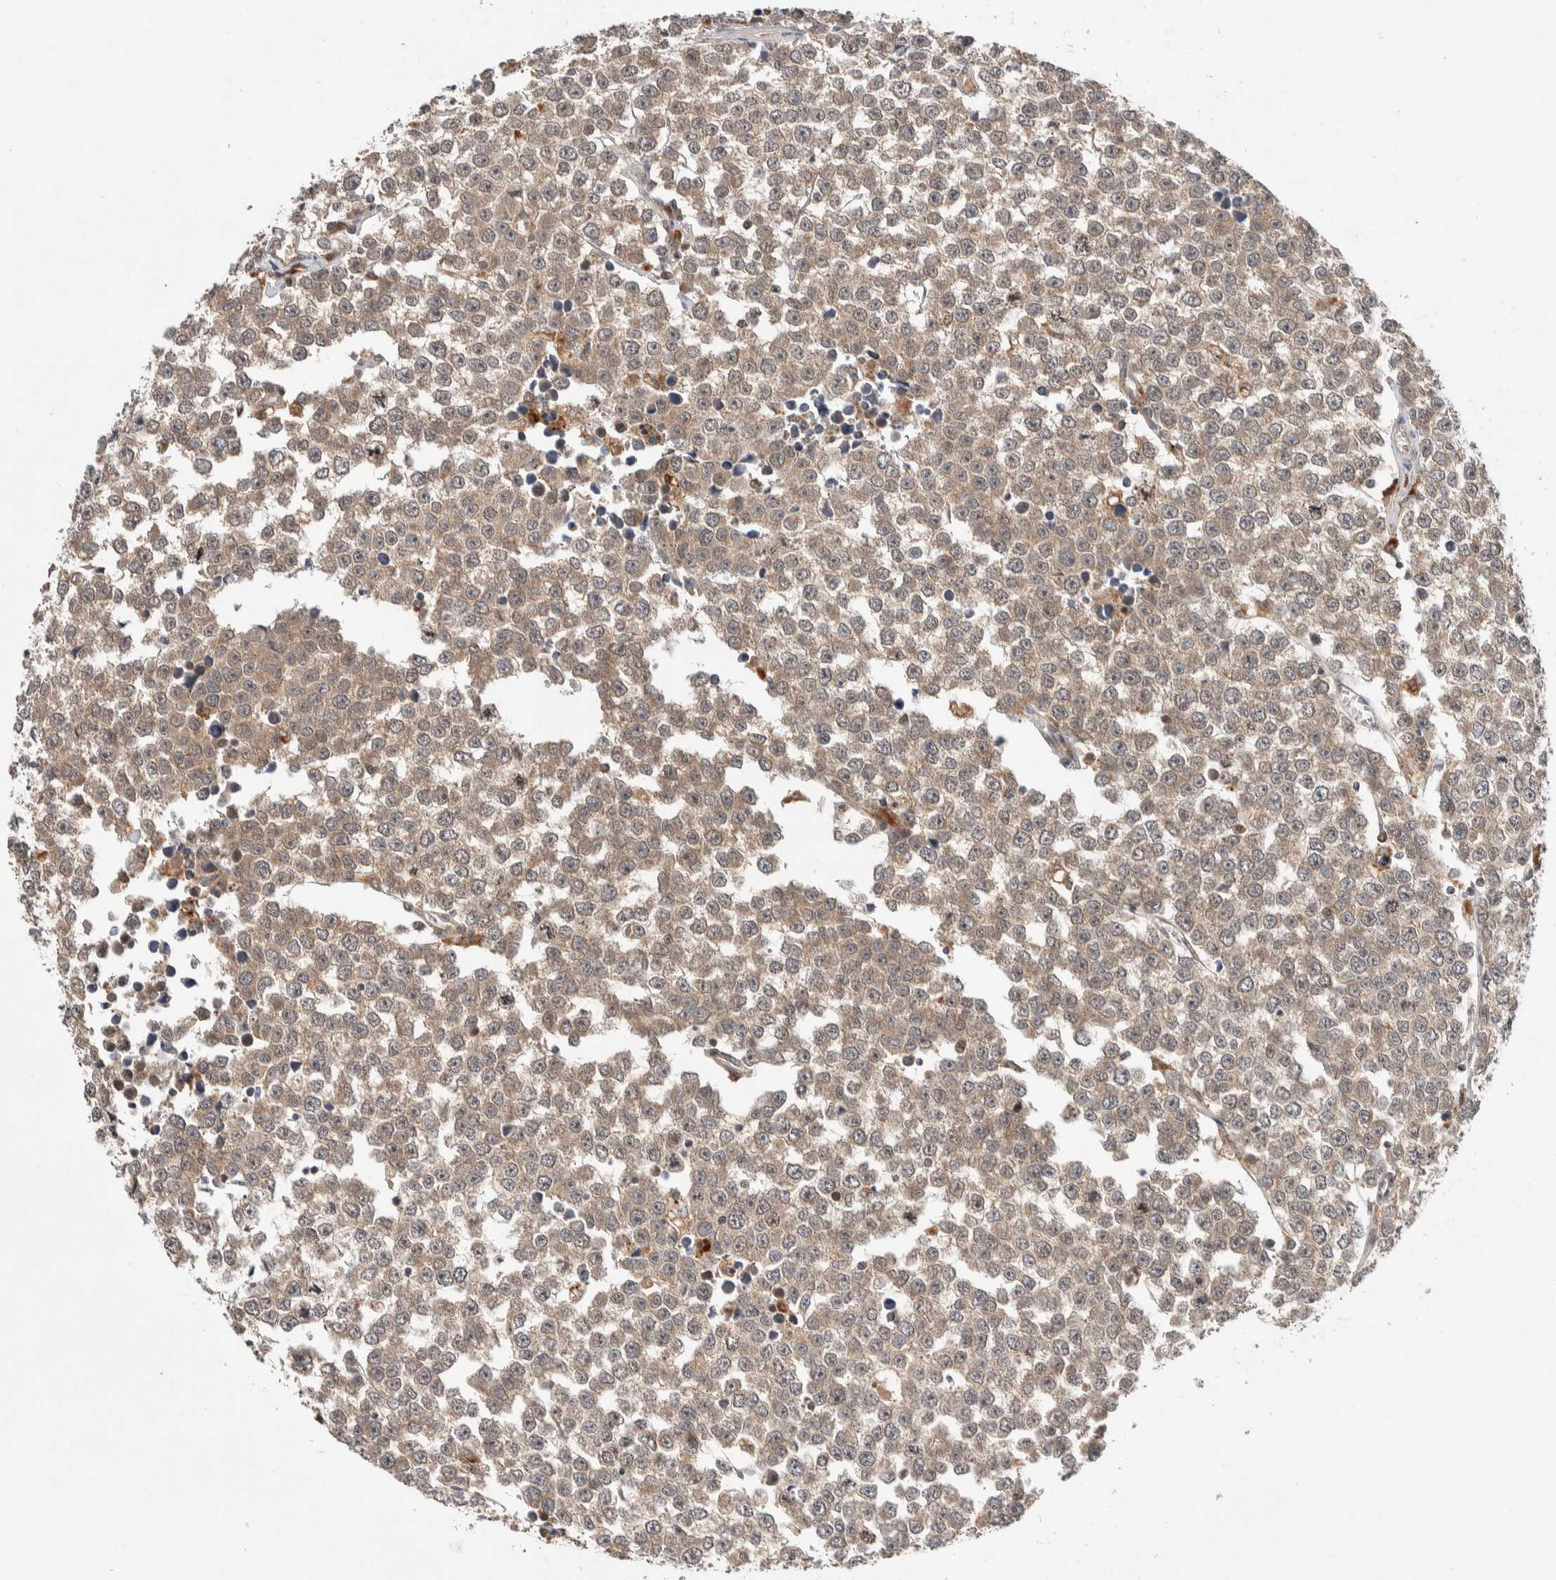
{"staining": {"intensity": "weak", "quantity": ">75%", "location": "cytoplasmic/membranous"}, "tissue": "testis cancer", "cell_type": "Tumor cells", "image_type": "cancer", "snomed": [{"axis": "morphology", "description": "Seminoma, NOS"}, {"axis": "morphology", "description": "Carcinoma, Embryonal, NOS"}, {"axis": "topography", "description": "Testis"}], "caption": "Protein staining displays weak cytoplasmic/membranous positivity in about >75% of tumor cells in testis cancer (seminoma). The protein of interest is shown in brown color, while the nuclei are stained blue.", "gene": "KCNK1", "patient": {"sex": "male", "age": 52}}